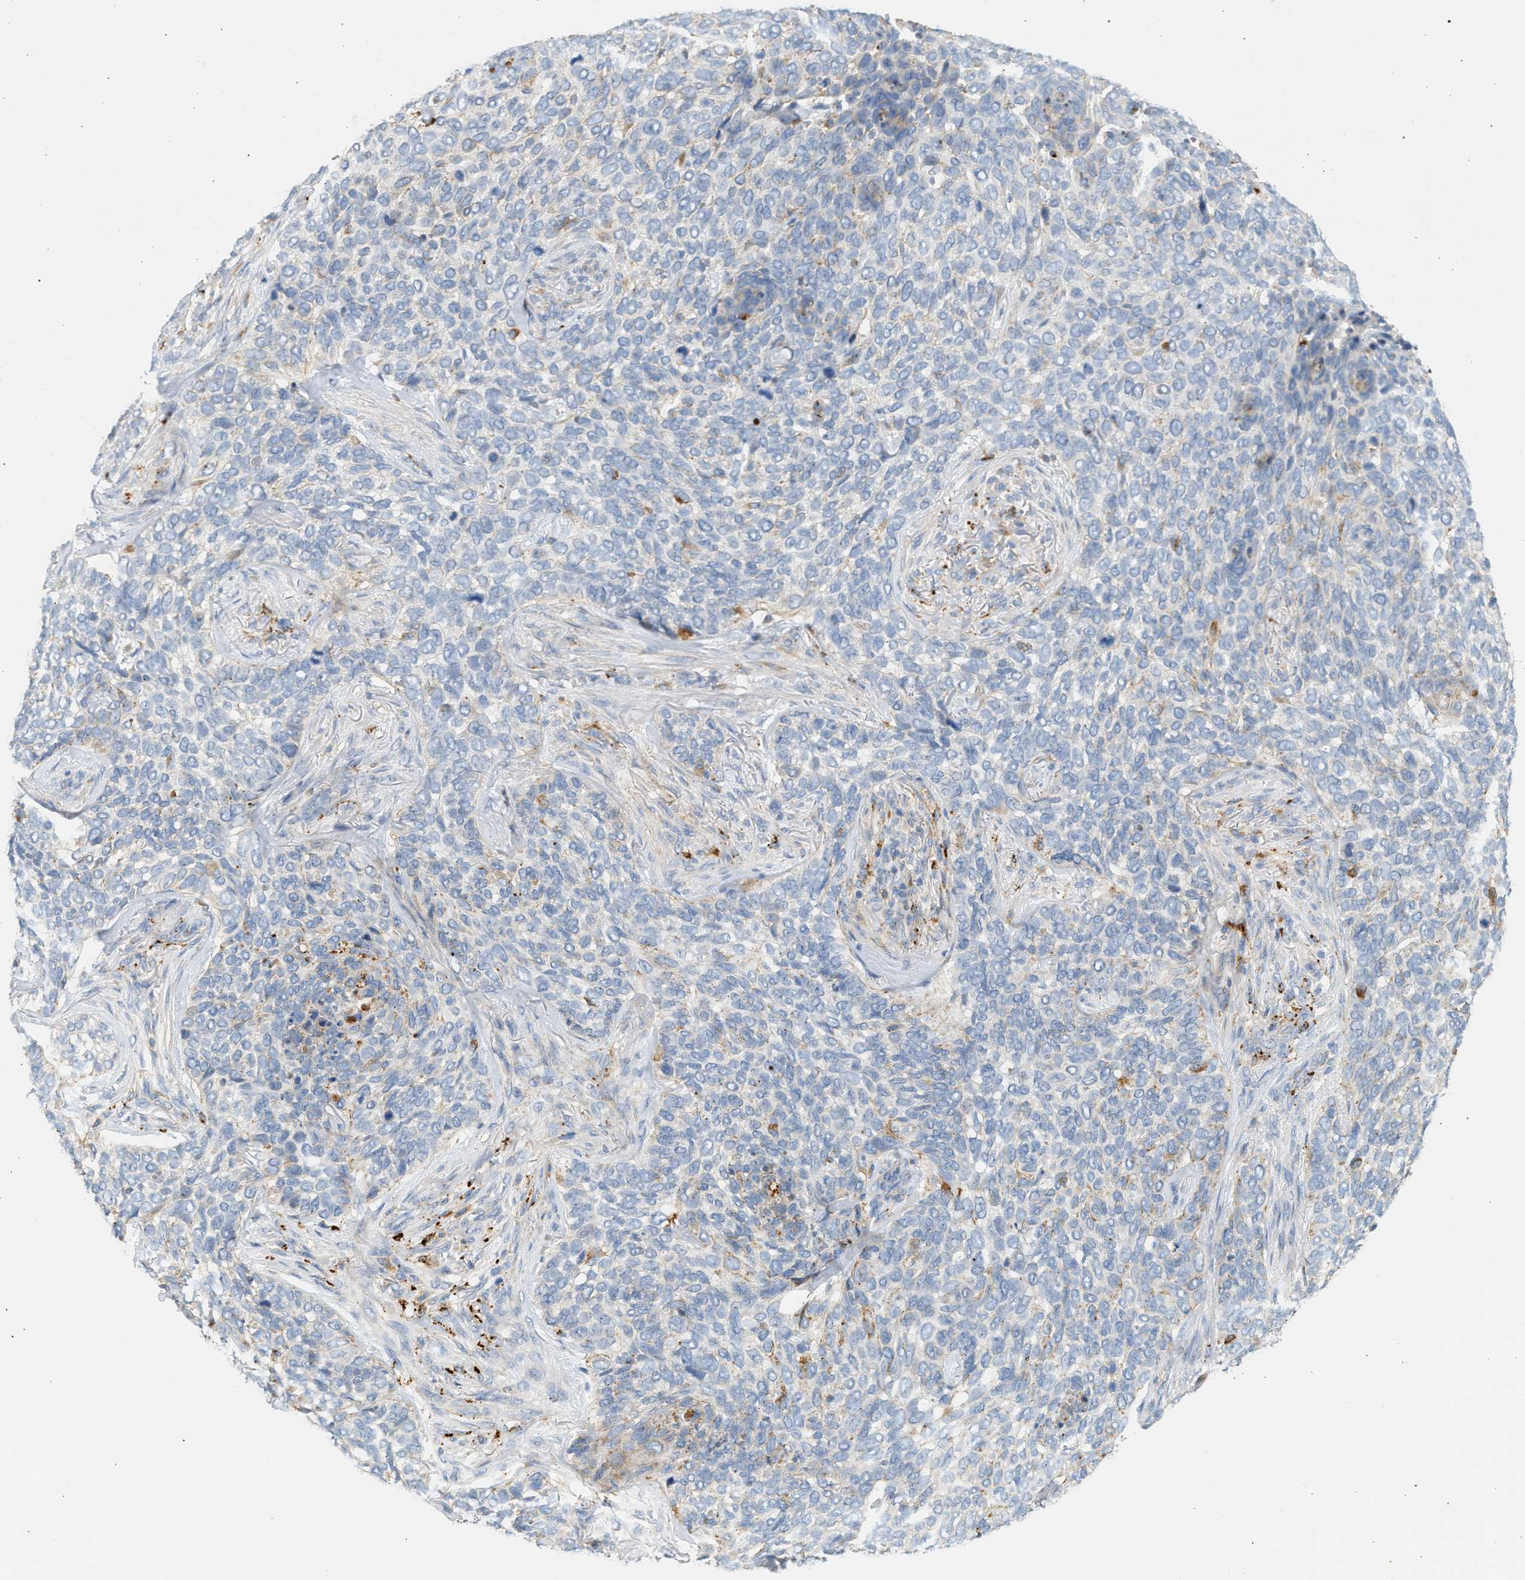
{"staining": {"intensity": "negative", "quantity": "none", "location": "none"}, "tissue": "skin cancer", "cell_type": "Tumor cells", "image_type": "cancer", "snomed": [{"axis": "morphology", "description": "Basal cell carcinoma"}, {"axis": "topography", "description": "Skin"}], "caption": "Tumor cells are negative for brown protein staining in basal cell carcinoma (skin).", "gene": "ENTHD1", "patient": {"sex": "female", "age": 64}}